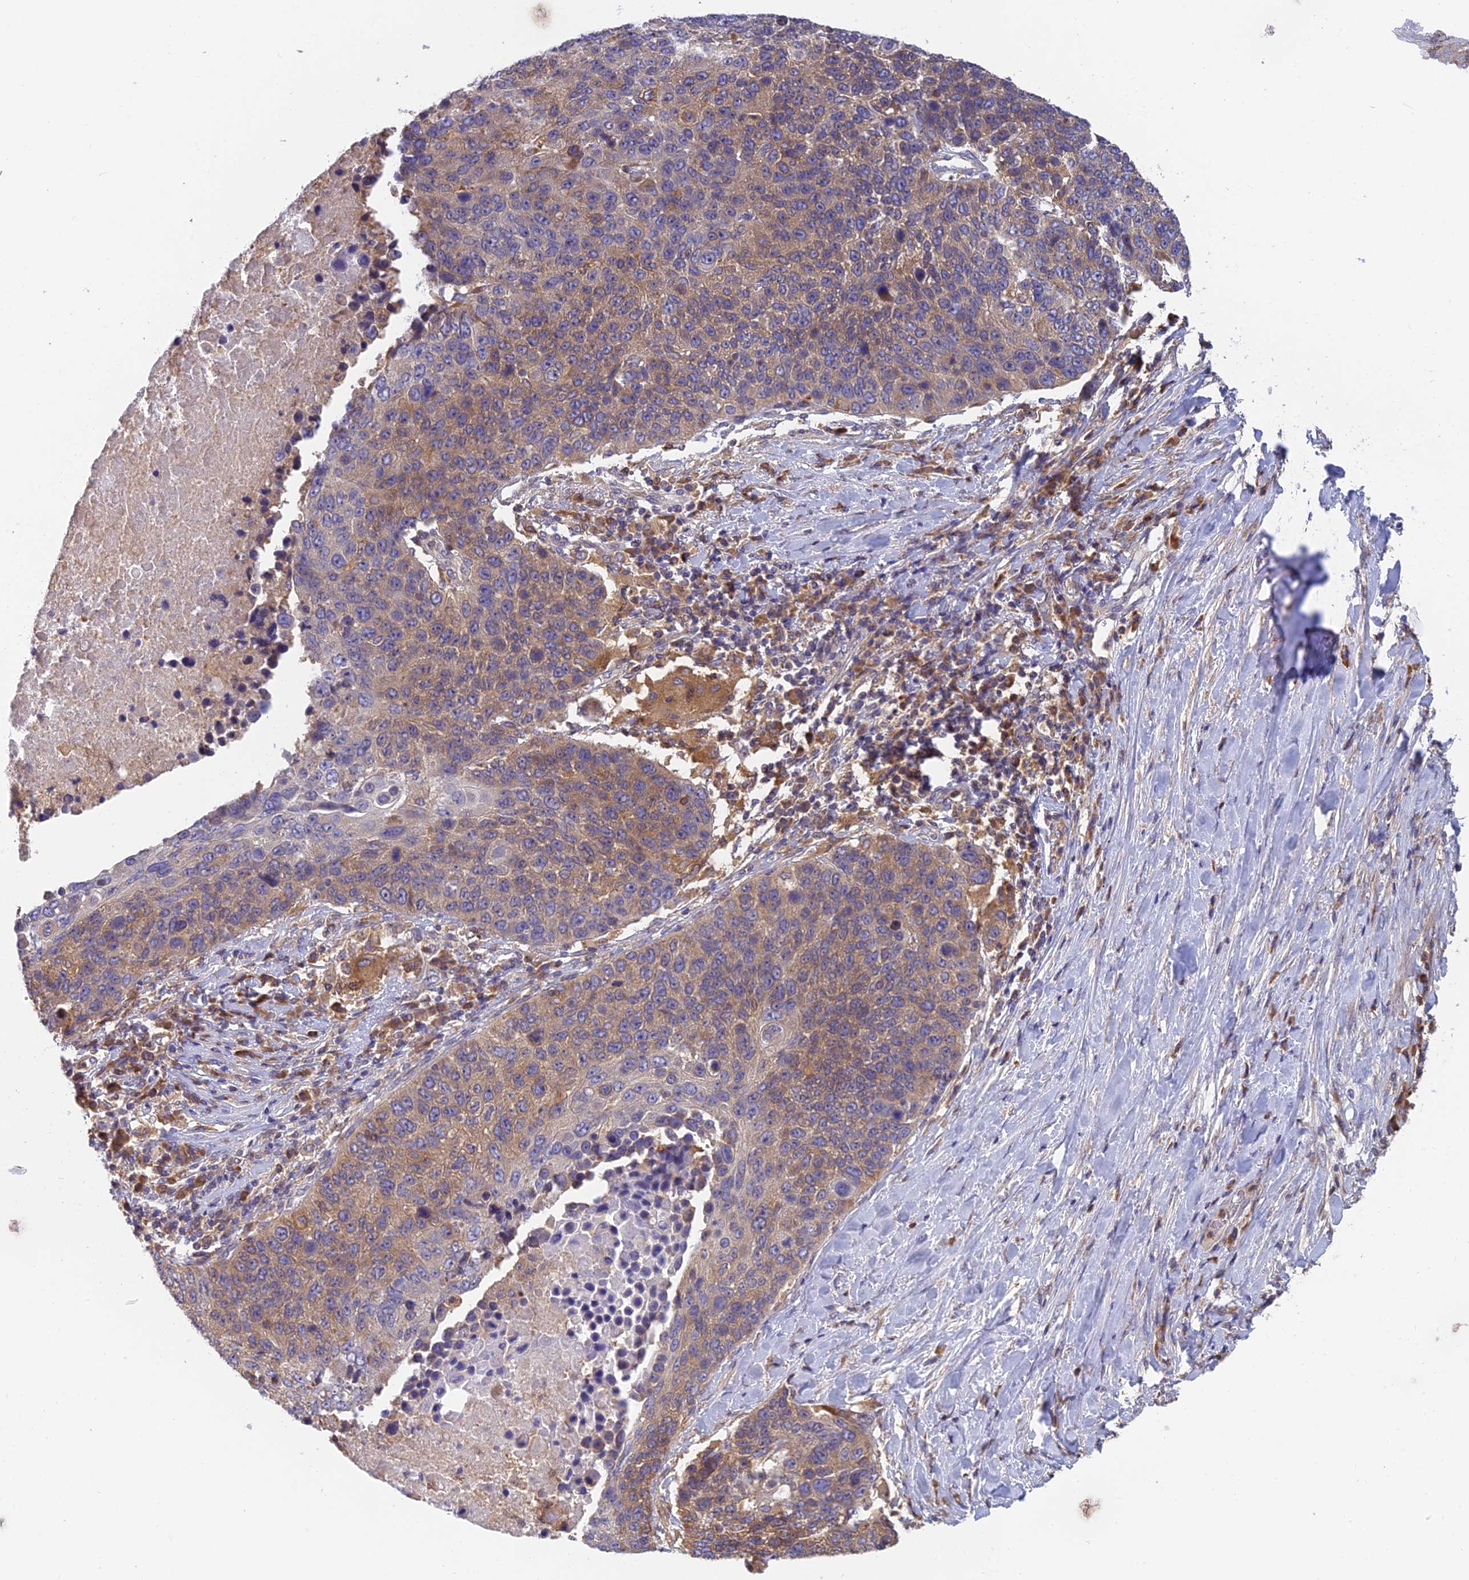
{"staining": {"intensity": "moderate", "quantity": "25%-75%", "location": "cytoplasmic/membranous"}, "tissue": "lung cancer", "cell_type": "Tumor cells", "image_type": "cancer", "snomed": [{"axis": "morphology", "description": "Normal tissue, NOS"}, {"axis": "morphology", "description": "Squamous cell carcinoma, NOS"}, {"axis": "topography", "description": "Lymph node"}, {"axis": "topography", "description": "Lung"}], "caption": "Tumor cells demonstrate medium levels of moderate cytoplasmic/membranous expression in about 25%-75% of cells in human lung cancer (squamous cell carcinoma).", "gene": "IPO5", "patient": {"sex": "male", "age": 66}}